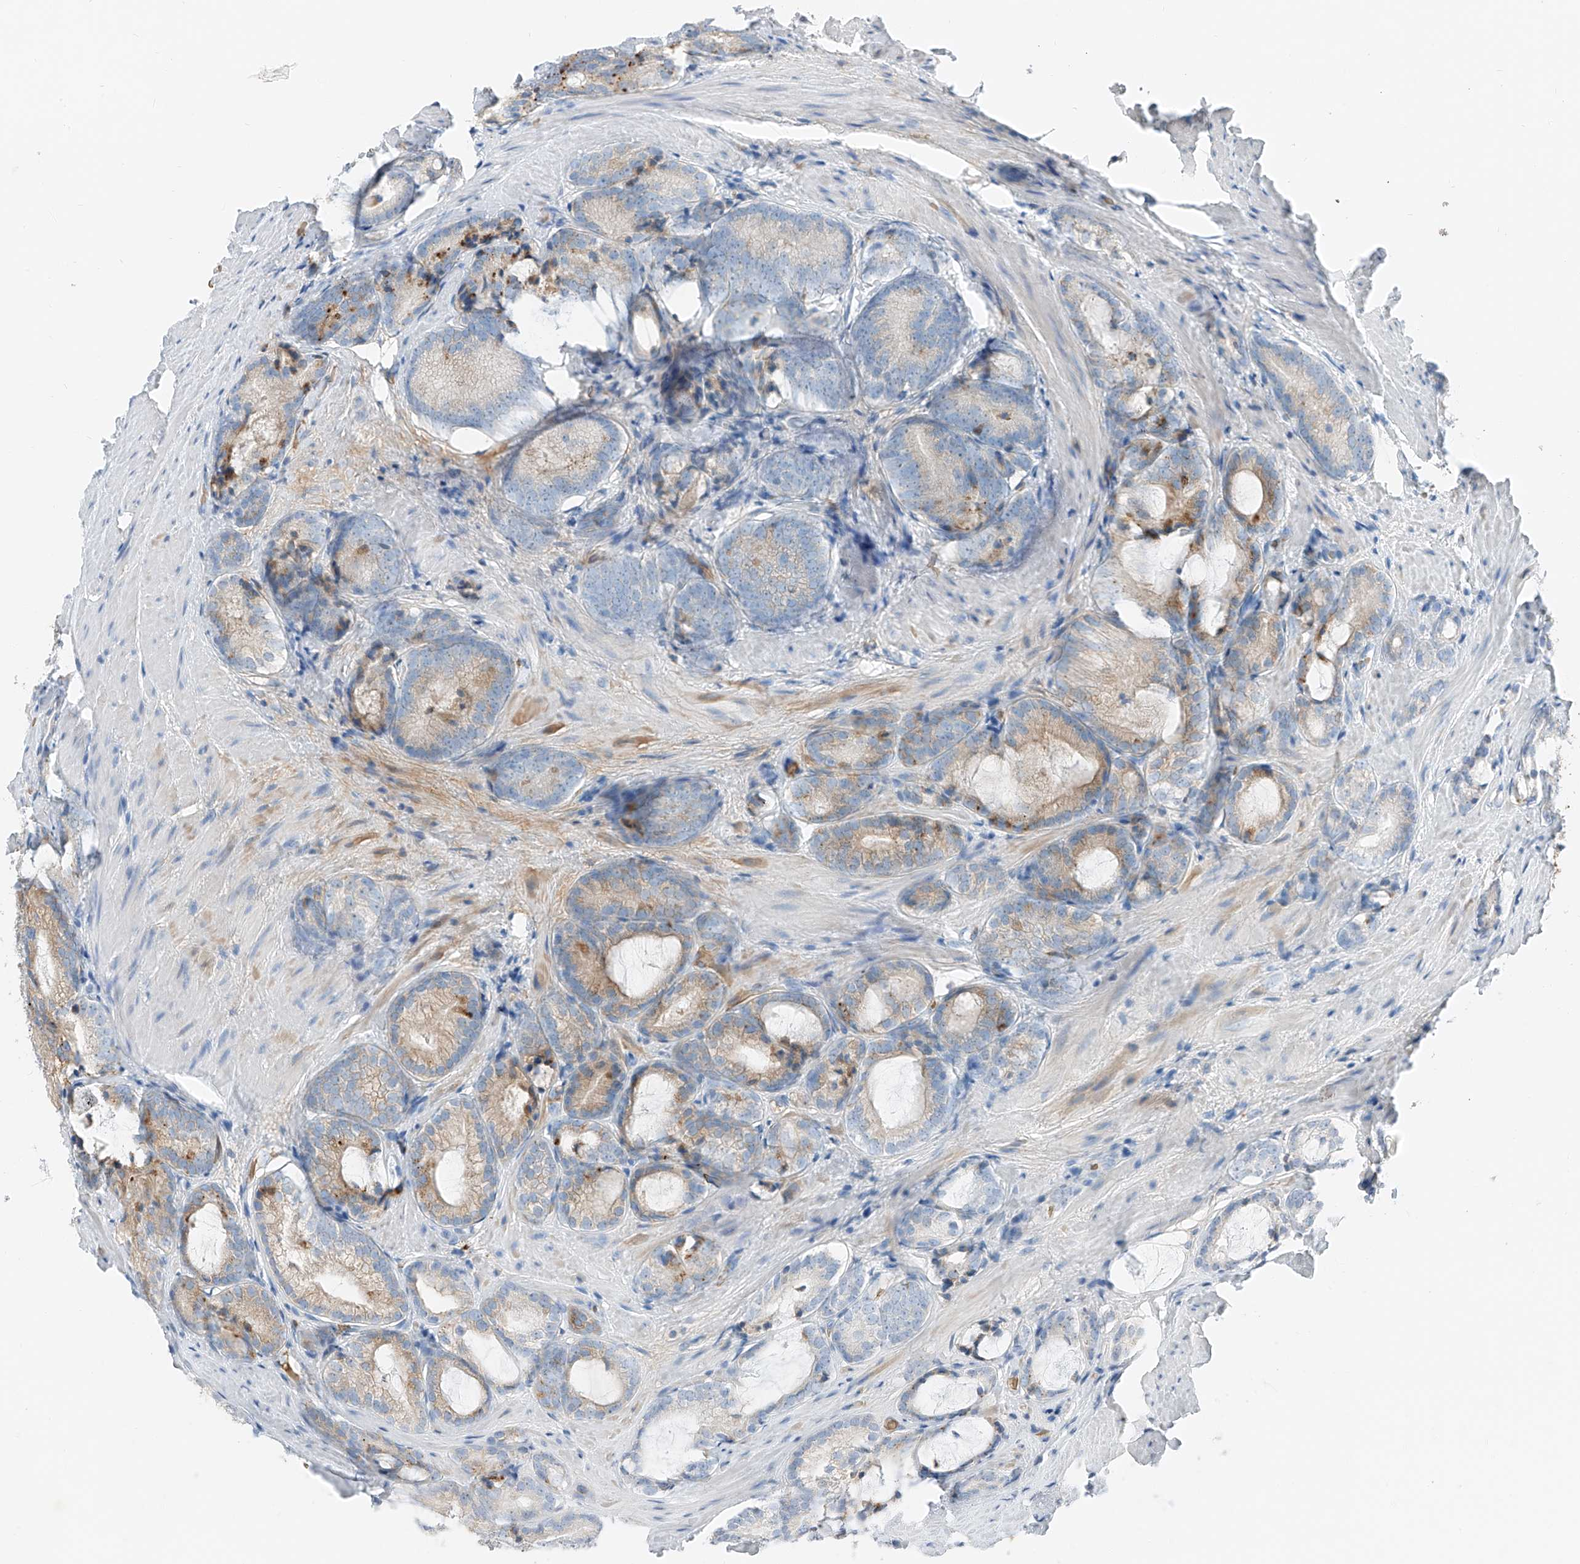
{"staining": {"intensity": "weak", "quantity": "25%-75%", "location": "cytoplasmic/membranous"}, "tissue": "prostate cancer", "cell_type": "Tumor cells", "image_type": "cancer", "snomed": [{"axis": "morphology", "description": "Adenocarcinoma, High grade"}, {"axis": "topography", "description": "Prostate"}], "caption": "Protein expression by immunohistochemistry (IHC) reveals weak cytoplasmic/membranous positivity in approximately 25%-75% of tumor cells in prostate cancer (adenocarcinoma (high-grade)). The staining is performed using DAB brown chromogen to label protein expression. The nuclei are counter-stained blue using hematoxylin.", "gene": "PRSS23", "patient": {"sex": "male", "age": 63}}